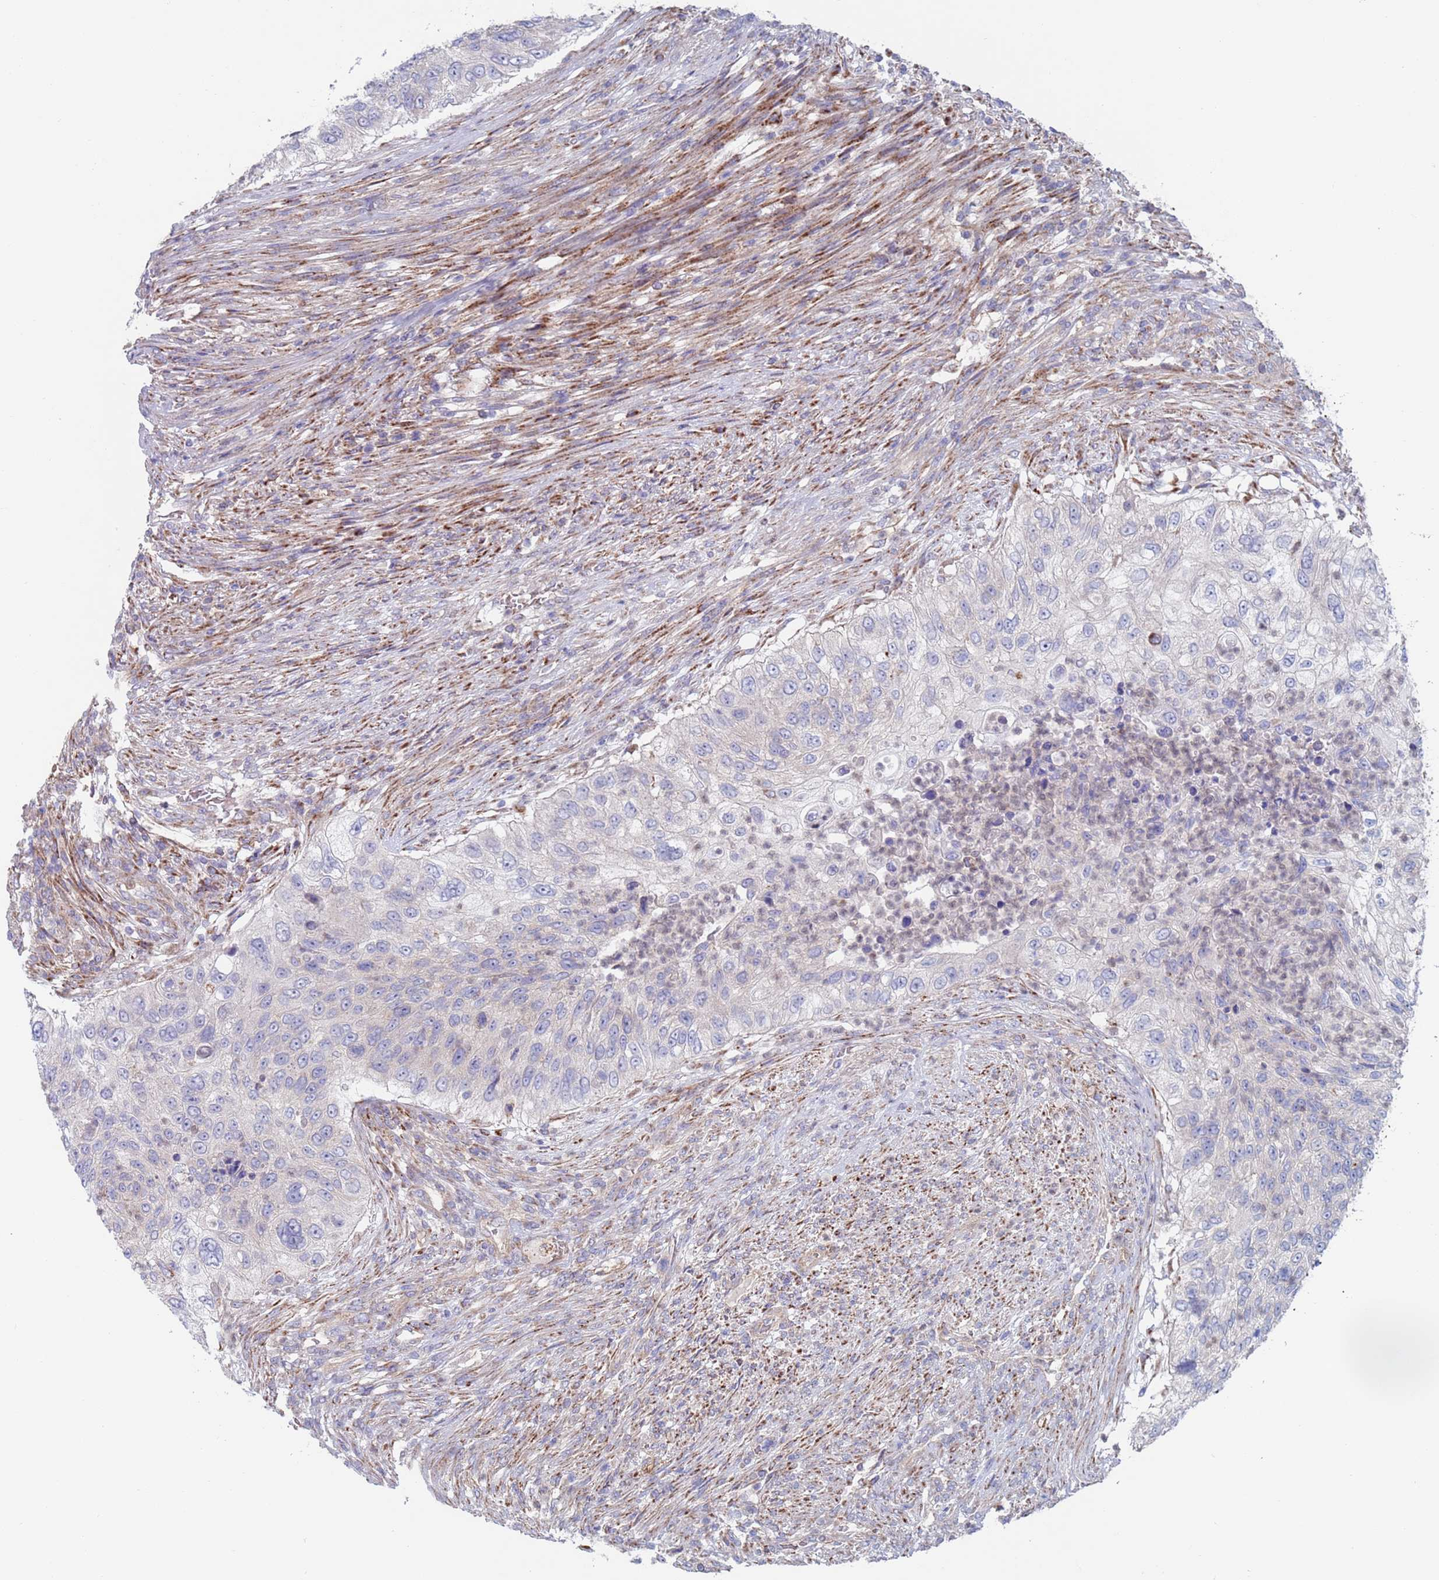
{"staining": {"intensity": "negative", "quantity": "none", "location": "none"}, "tissue": "urothelial cancer", "cell_type": "Tumor cells", "image_type": "cancer", "snomed": [{"axis": "morphology", "description": "Urothelial carcinoma, High grade"}, {"axis": "topography", "description": "Urinary bladder"}], "caption": "Immunohistochemistry (IHC) image of human high-grade urothelial carcinoma stained for a protein (brown), which exhibits no expression in tumor cells.", "gene": "CHCHD6", "patient": {"sex": "female", "age": 60}}